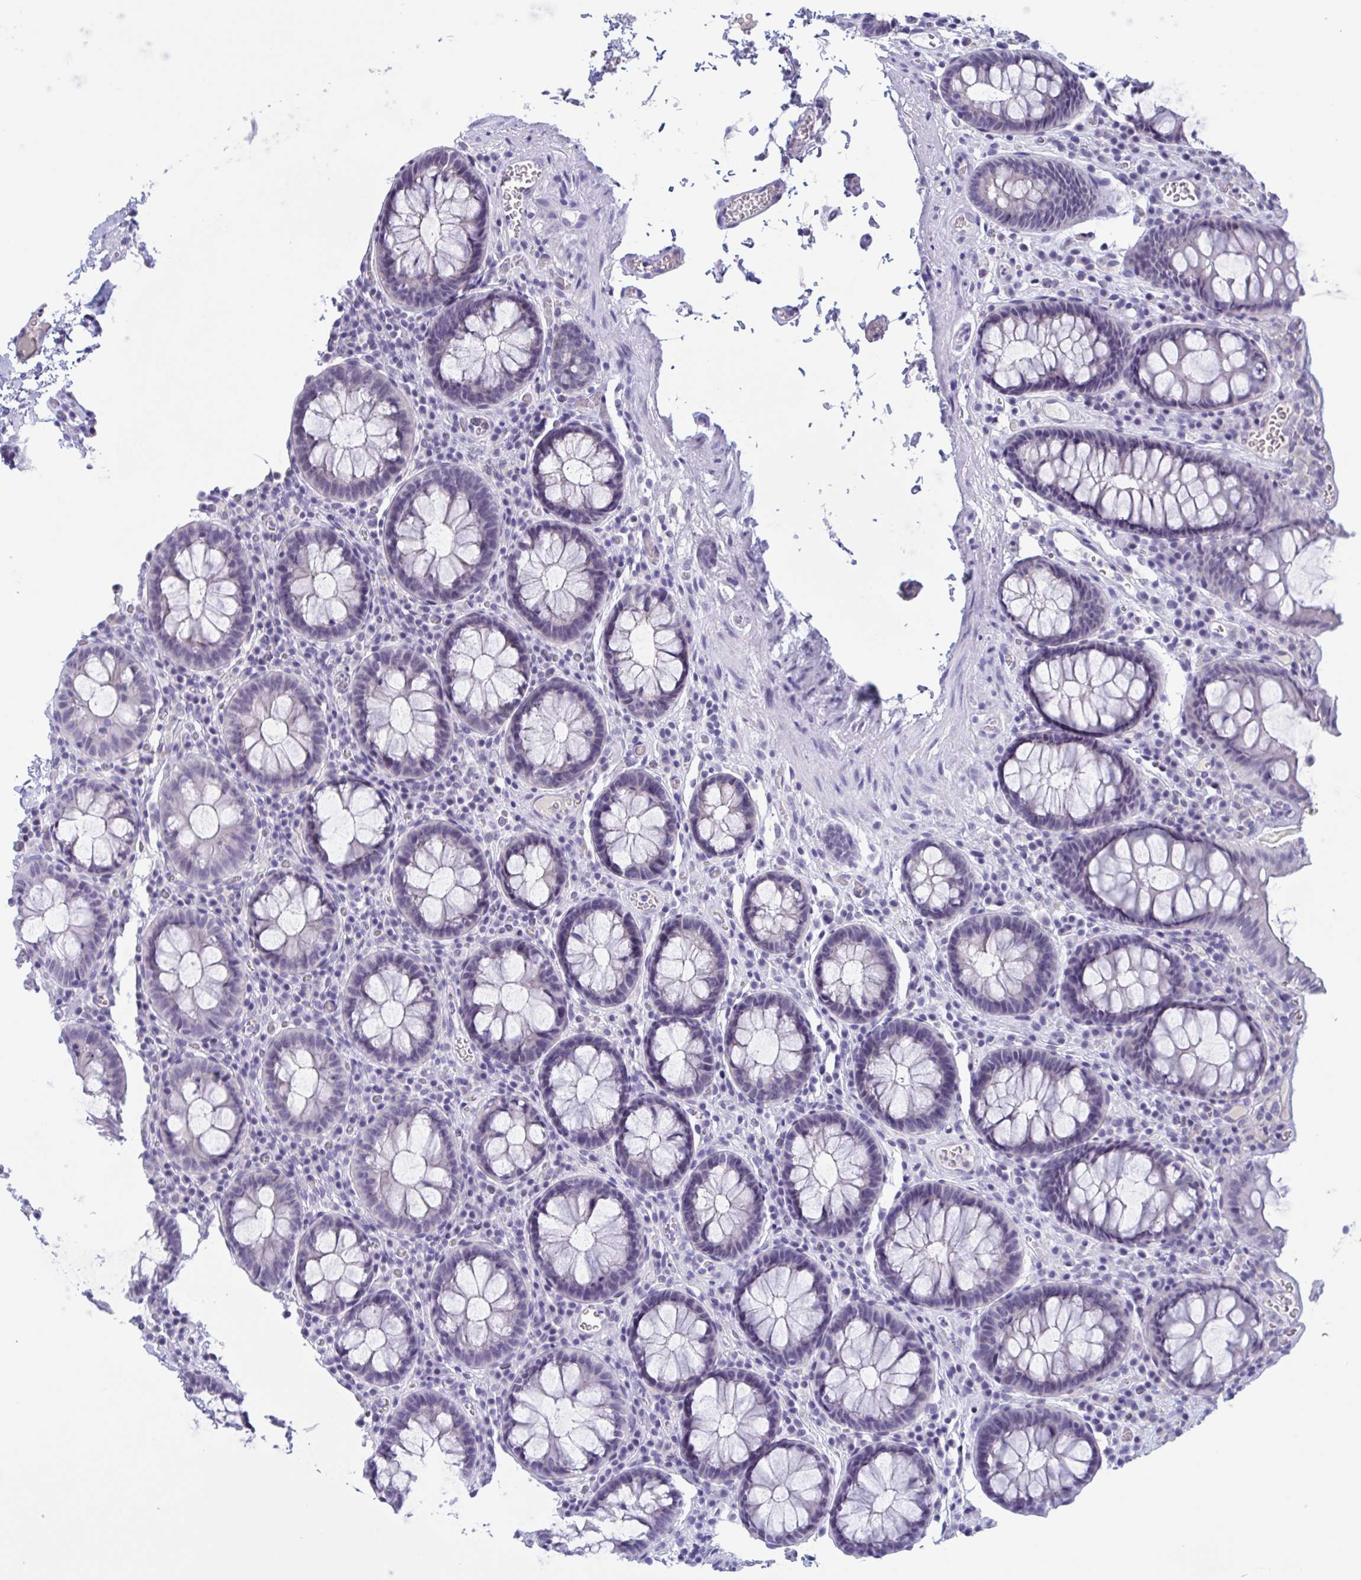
{"staining": {"intensity": "negative", "quantity": "none", "location": "none"}, "tissue": "colon", "cell_type": "Endothelial cells", "image_type": "normal", "snomed": [{"axis": "morphology", "description": "Normal tissue, NOS"}, {"axis": "topography", "description": "Colon"}, {"axis": "topography", "description": "Peripheral nerve tissue"}], "caption": "This is a micrograph of immunohistochemistry staining of benign colon, which shows no expression in endothelial cells. (DAB (3,3'-diaminobenzidine) immunohistochemistry, high magnification).", "gene": "SERPINB13", "patient": {"sex": "male", "age": 84}}